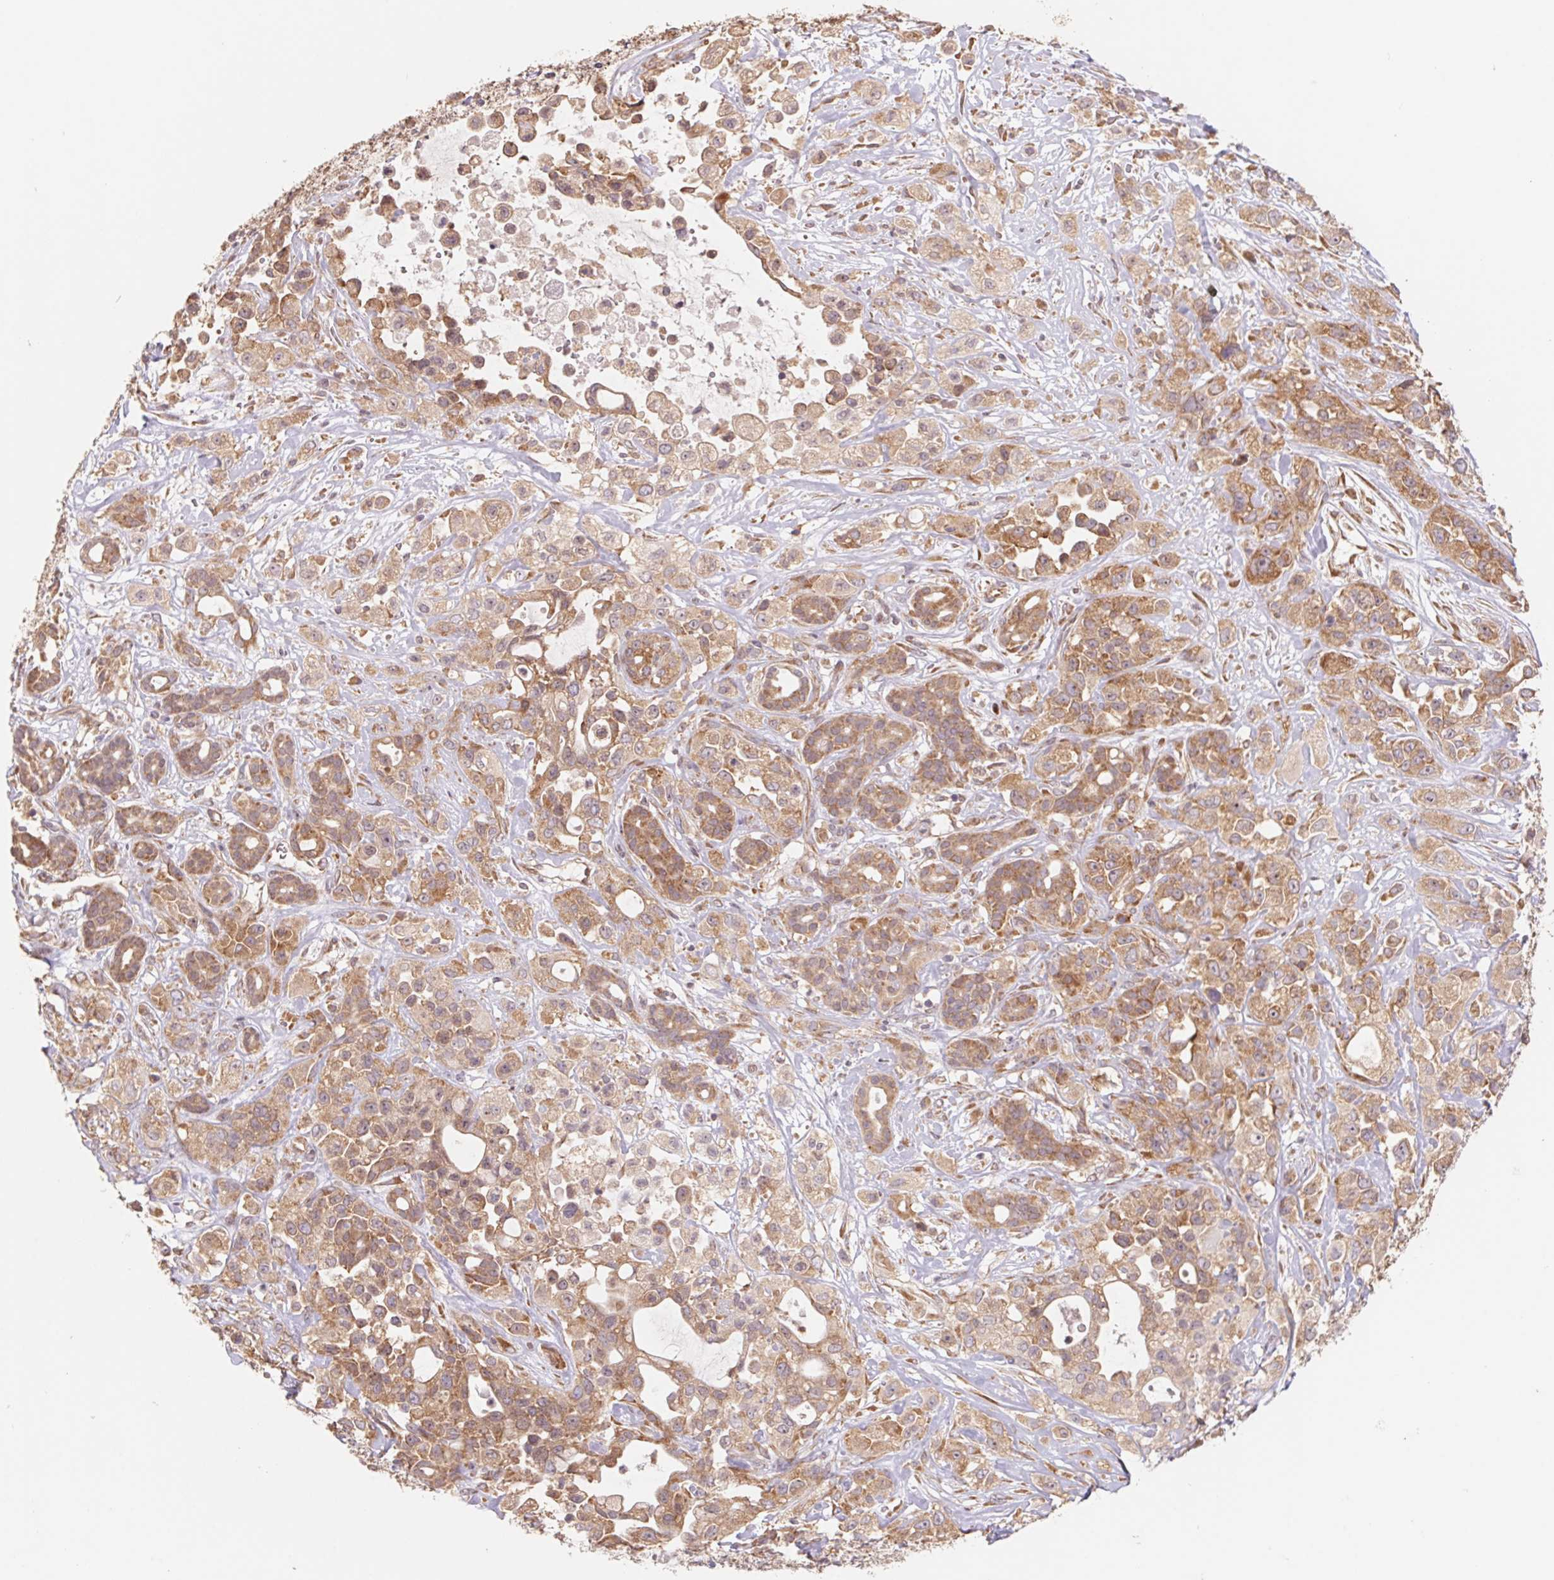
{"staining": {"intensity": "moderate", "quantity": ">75%", "location": "cytoplasmic/membranous"}, "tissue": "pancreatic cancer", "cell_type": "Tumor cells", "image_type": "cancer", "snomed": [{"axis": "morphology", "description": "Adenocarcinoma, NOS"}, {"axis": "topography", "description": "Pancreas"}], "caption": "The image exhibits a brown stain indicating the presence of a protein in the cytoplasmic/membranous of tumor cells in pancreatic adenocarcinoma. Immunohistochemistry stains the protein of interest in brown and the nuclei are stained blue.", "gene": "RPL27A", "patient": {"sex": "male", "age": 44}}